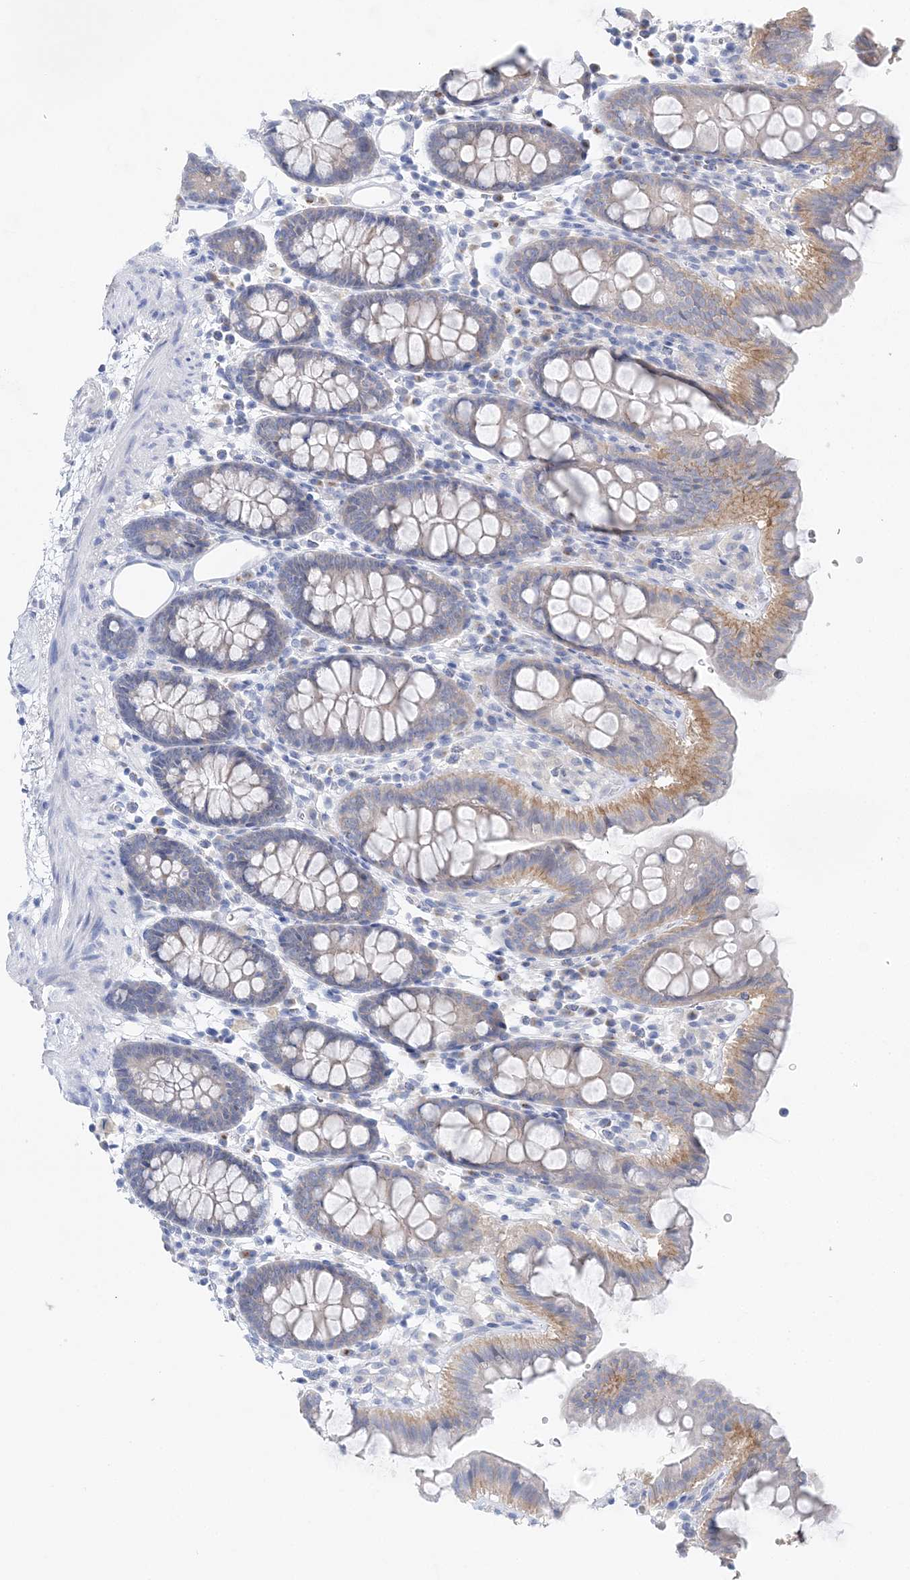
{"staining": {"intensity": "negative", "quantity": "none", "location": "none"}, "tissue": "colon", "cell_type": "Endothelial cells", "image_type": "normal", "snomed": [{"axis": "morphology", "description": "Normal tissue, NOS"}, {"axis": "topography", "description": "Colon"}], "caption": "Photomicrograph shows no significant protein positivity in endothelial cells of normal colon.", "gene": "SLC5A6", "patient": {"sex": "male", "age": 75}}